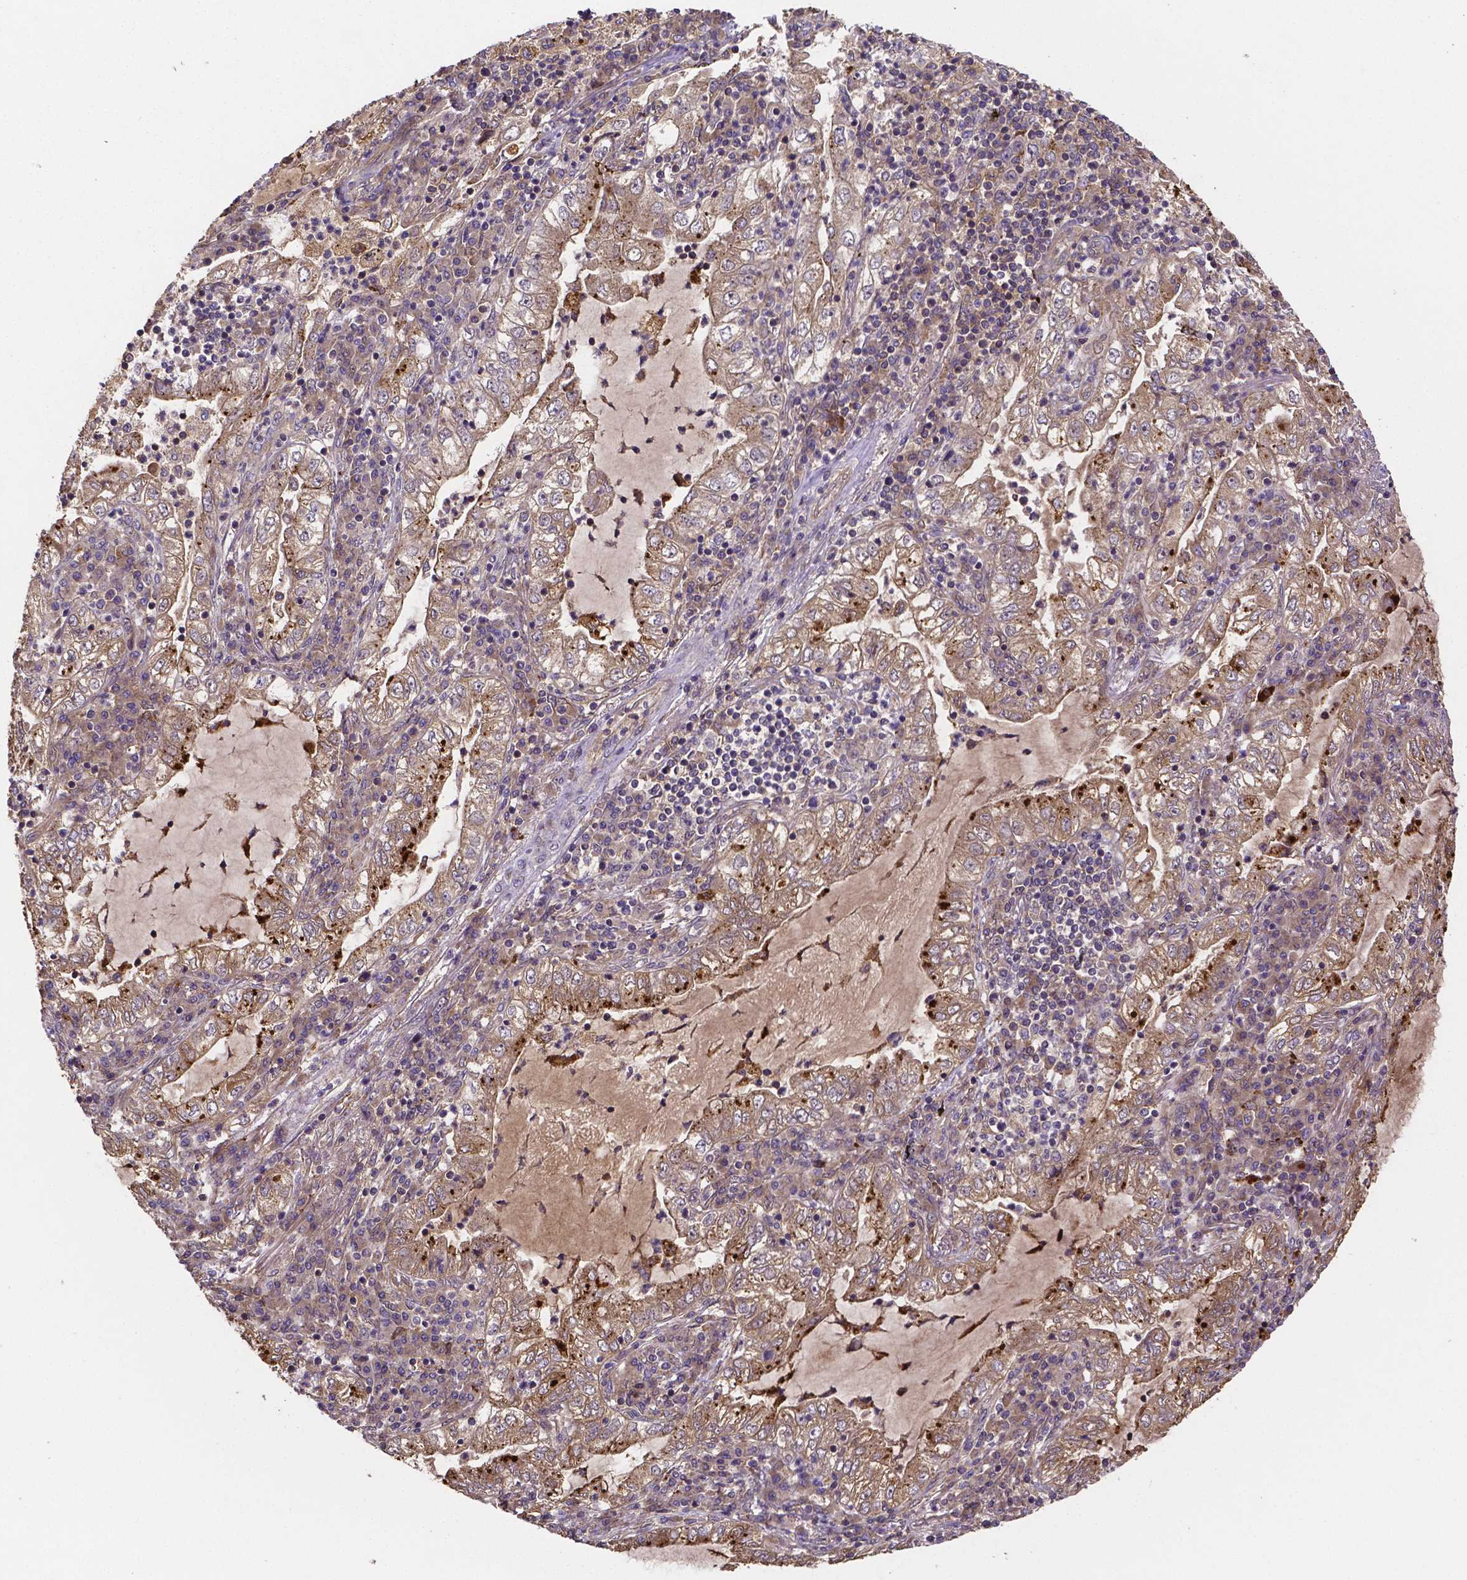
{"staining": {"intensity": "strong", "quantity": "<25%", "location": "cytoplasmic/membranous"}, "tissue": "lung cancer", "cell_type": "Tumor cells", "image_type": "cancer", "snomed": [{"axis": "morphology", "description": "Adenocarcinoma, NOS"}, {"axis": "topography", "description": "Lung"}], "caption": "Lung adenocarcinoma stained for a protein (brown) displays strong cytoplasmic/membranous positive expression in about <25% of tumor cells.", "gene": "RNF123", "patient": {"sex": "female", "age": 73}}